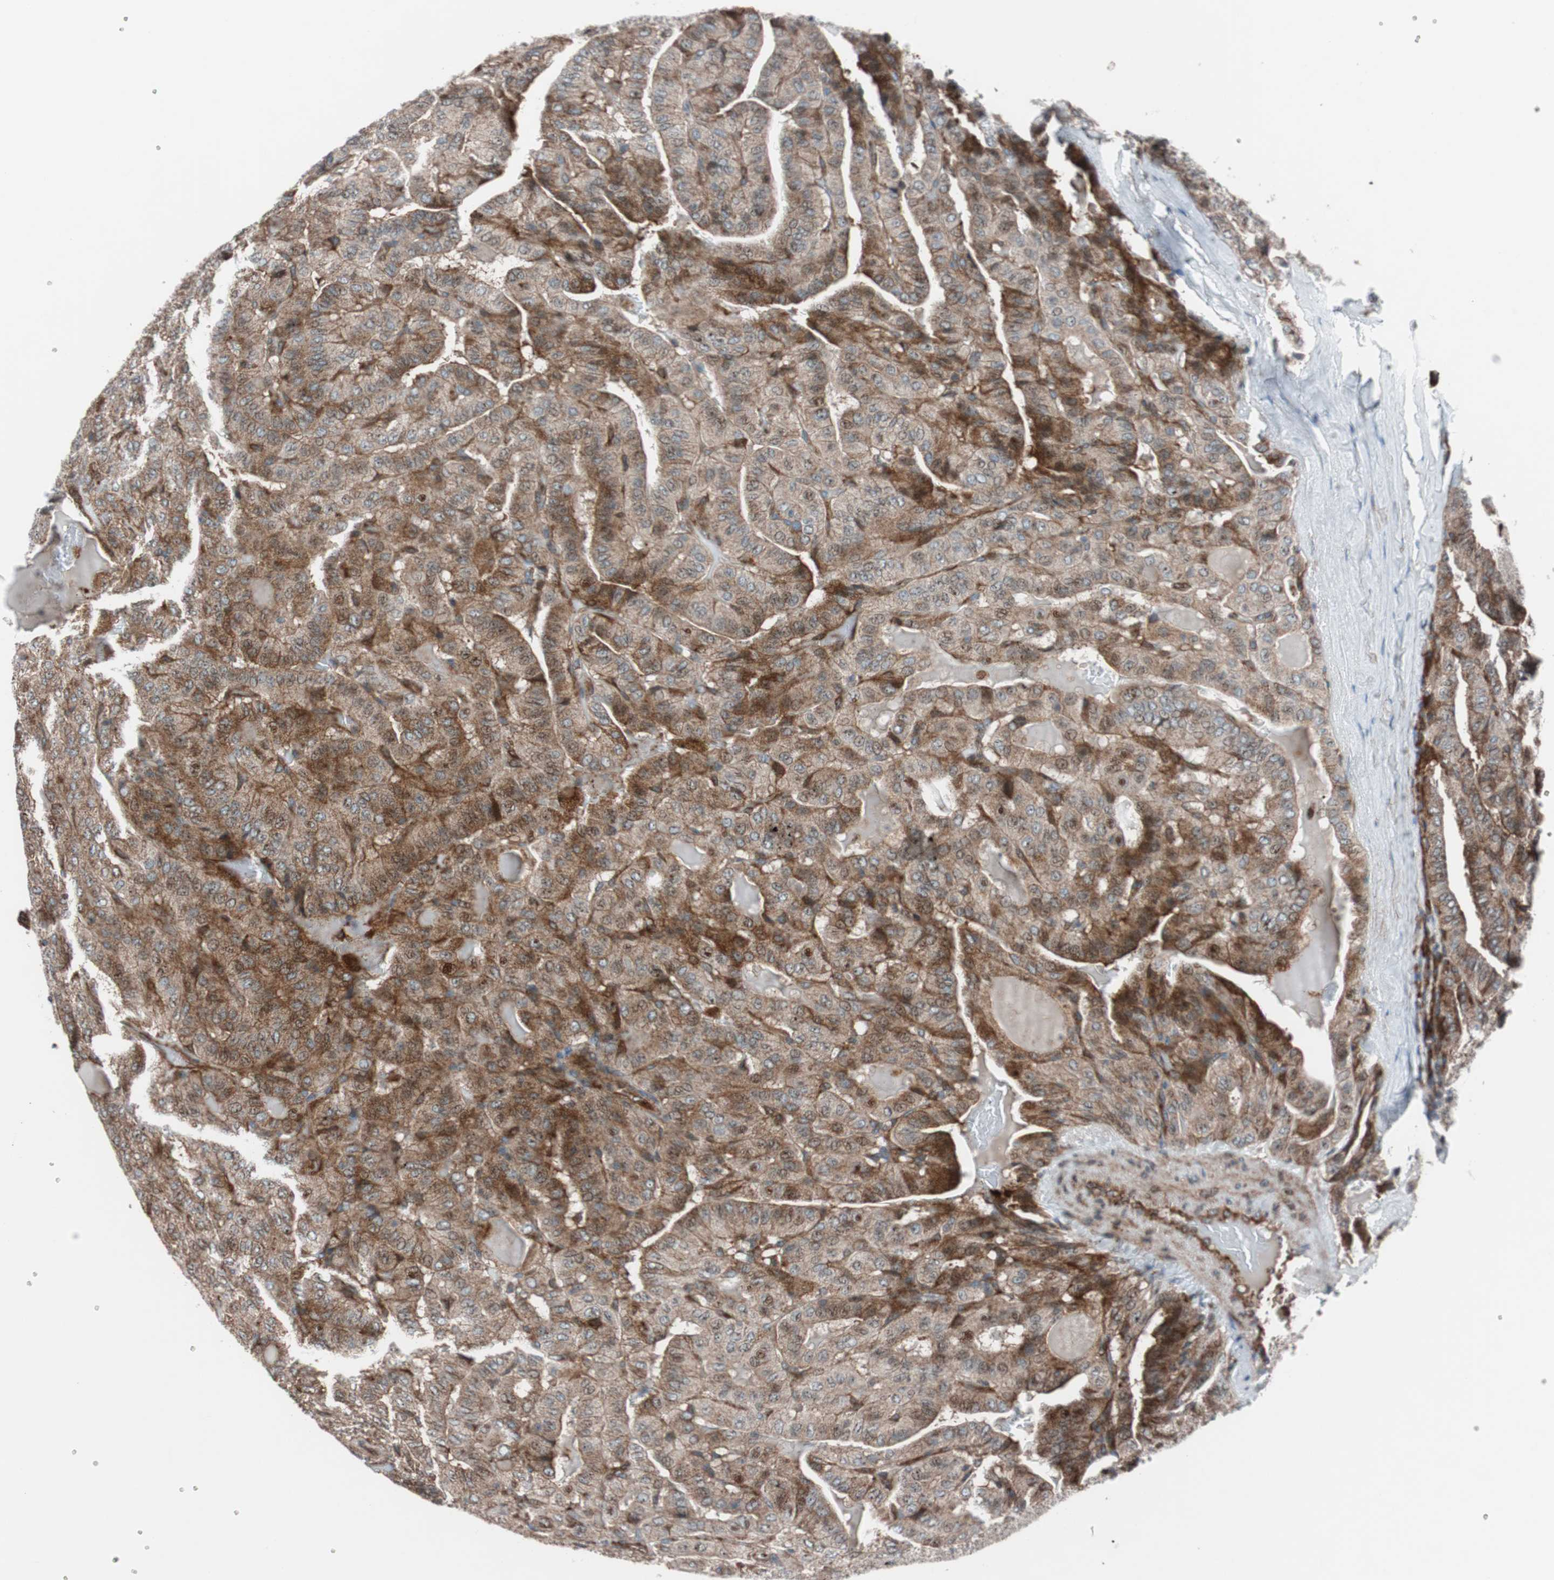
{"staining": {"intensity": "strong", "quantity": ">75%", "location": "cytoplasmic/membranous"}, "tissue": "thyroid cancer", "cell_type": "Tumor cells", "image_type": "cancer", "snomed": [{"axis": "morphology", "description": "Papillary adenocarcinoma, NOS"}, {"axis": "topography", "description": "Thyroid gland"}], "caption": "Tumor cells show strong cytoplasmic/membranous expression in approximately >75% of cells in thyroid papillary adenocarcinoma. (DAB (3,3'-diaminobenzidine) IHC with brightfield microscopy, high magnification).", "gene": "CCL14", "patient": {"sex": "male", "age": 77}}